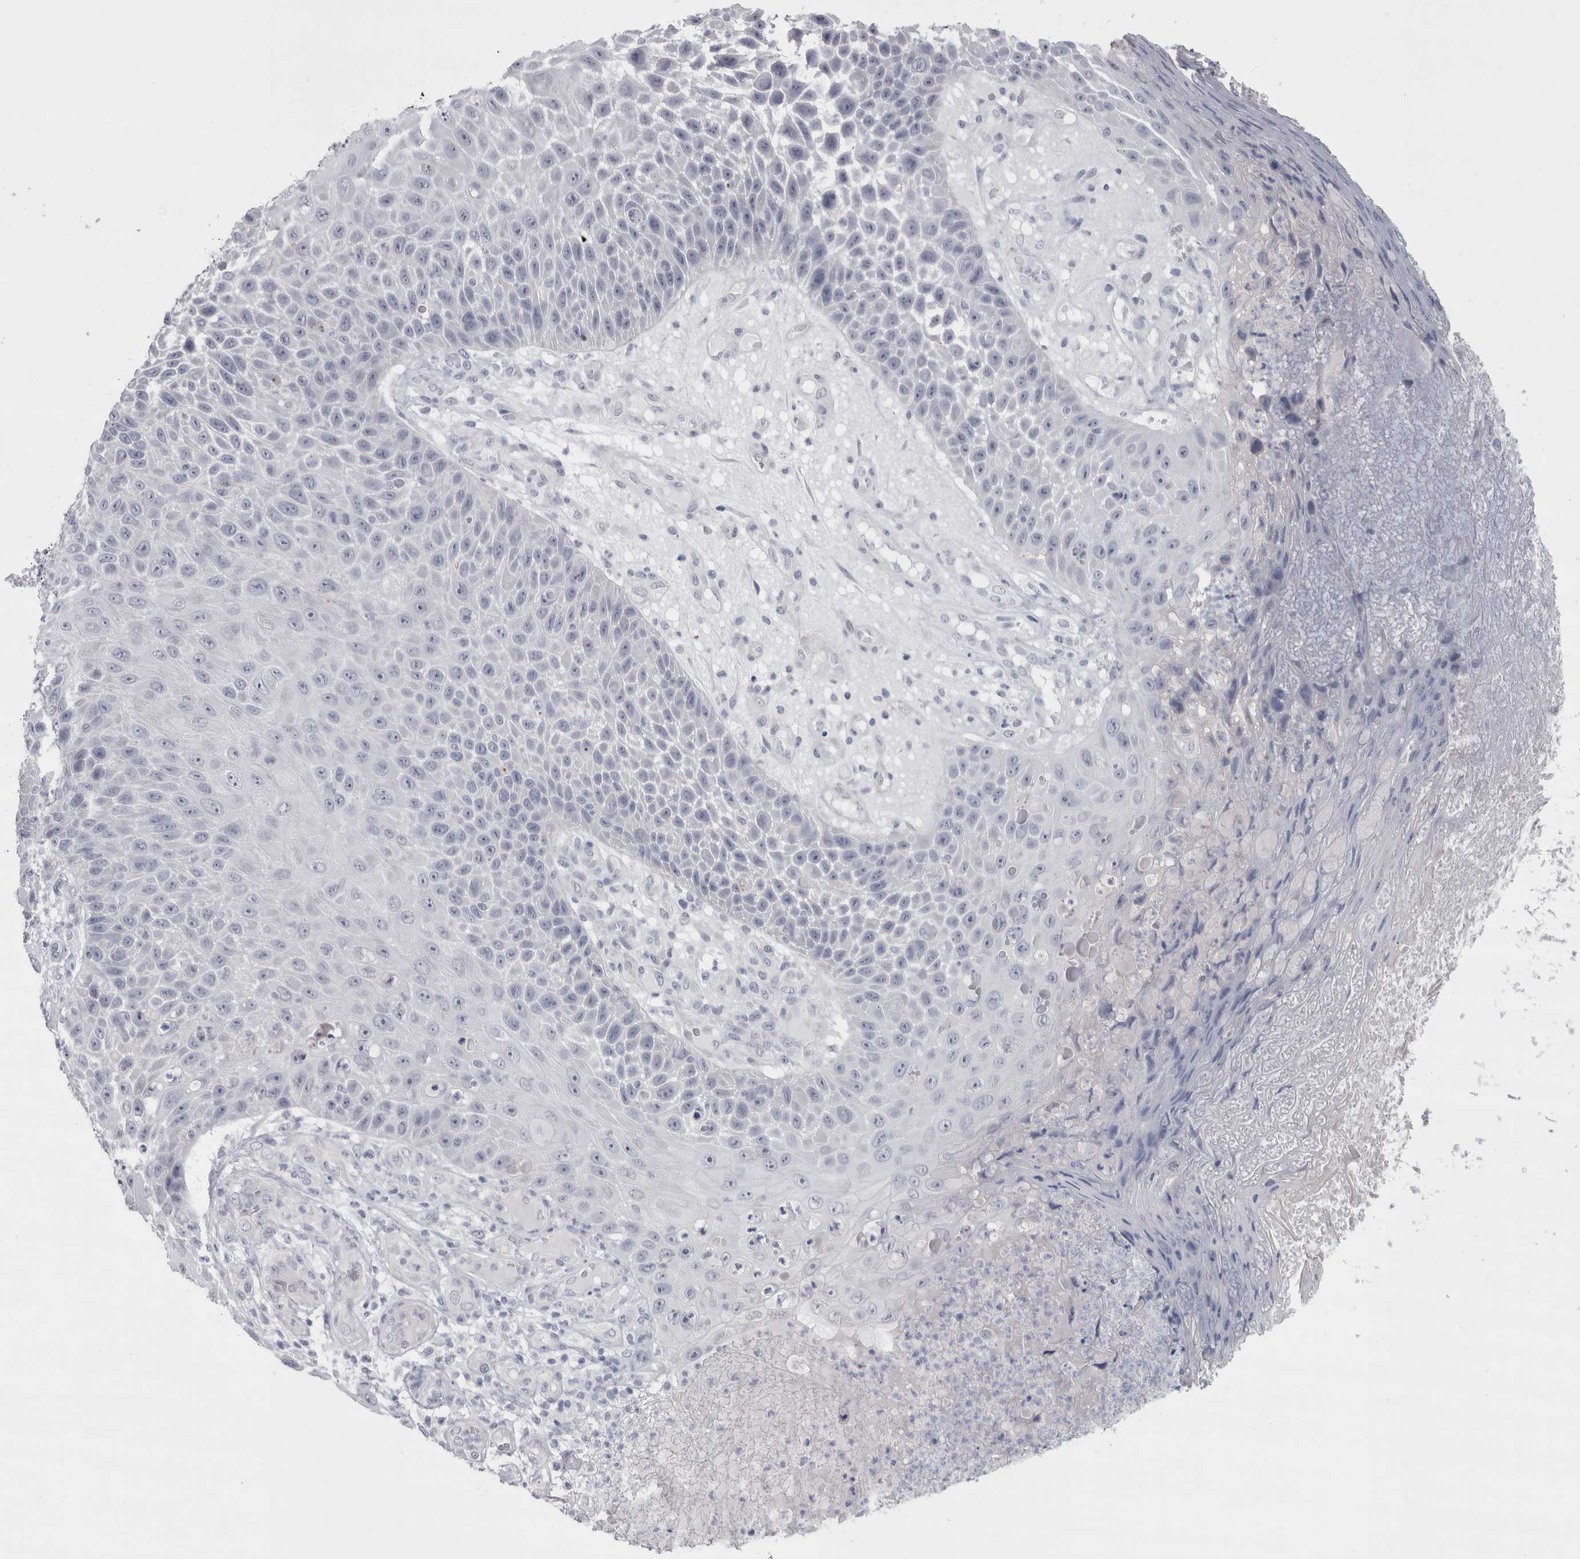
{"staining": {"intensity": "negative", "quantity": "none", "location": "none"}, "tissue": "skin cancer", "cell_type": "Tumor cells", "image_type": "cancer", "snomed": [{"axis": "morphology", "description": "Squamous cell carcinoma, NOS"}, {"axis": "topography", "description": "Skin"}], "caption": "Photomicrograph shows no significant protein positivity in tumor cells of skin cancer.", "gene": "CDH17", "patient": {"sex": "female", "age": 88}}